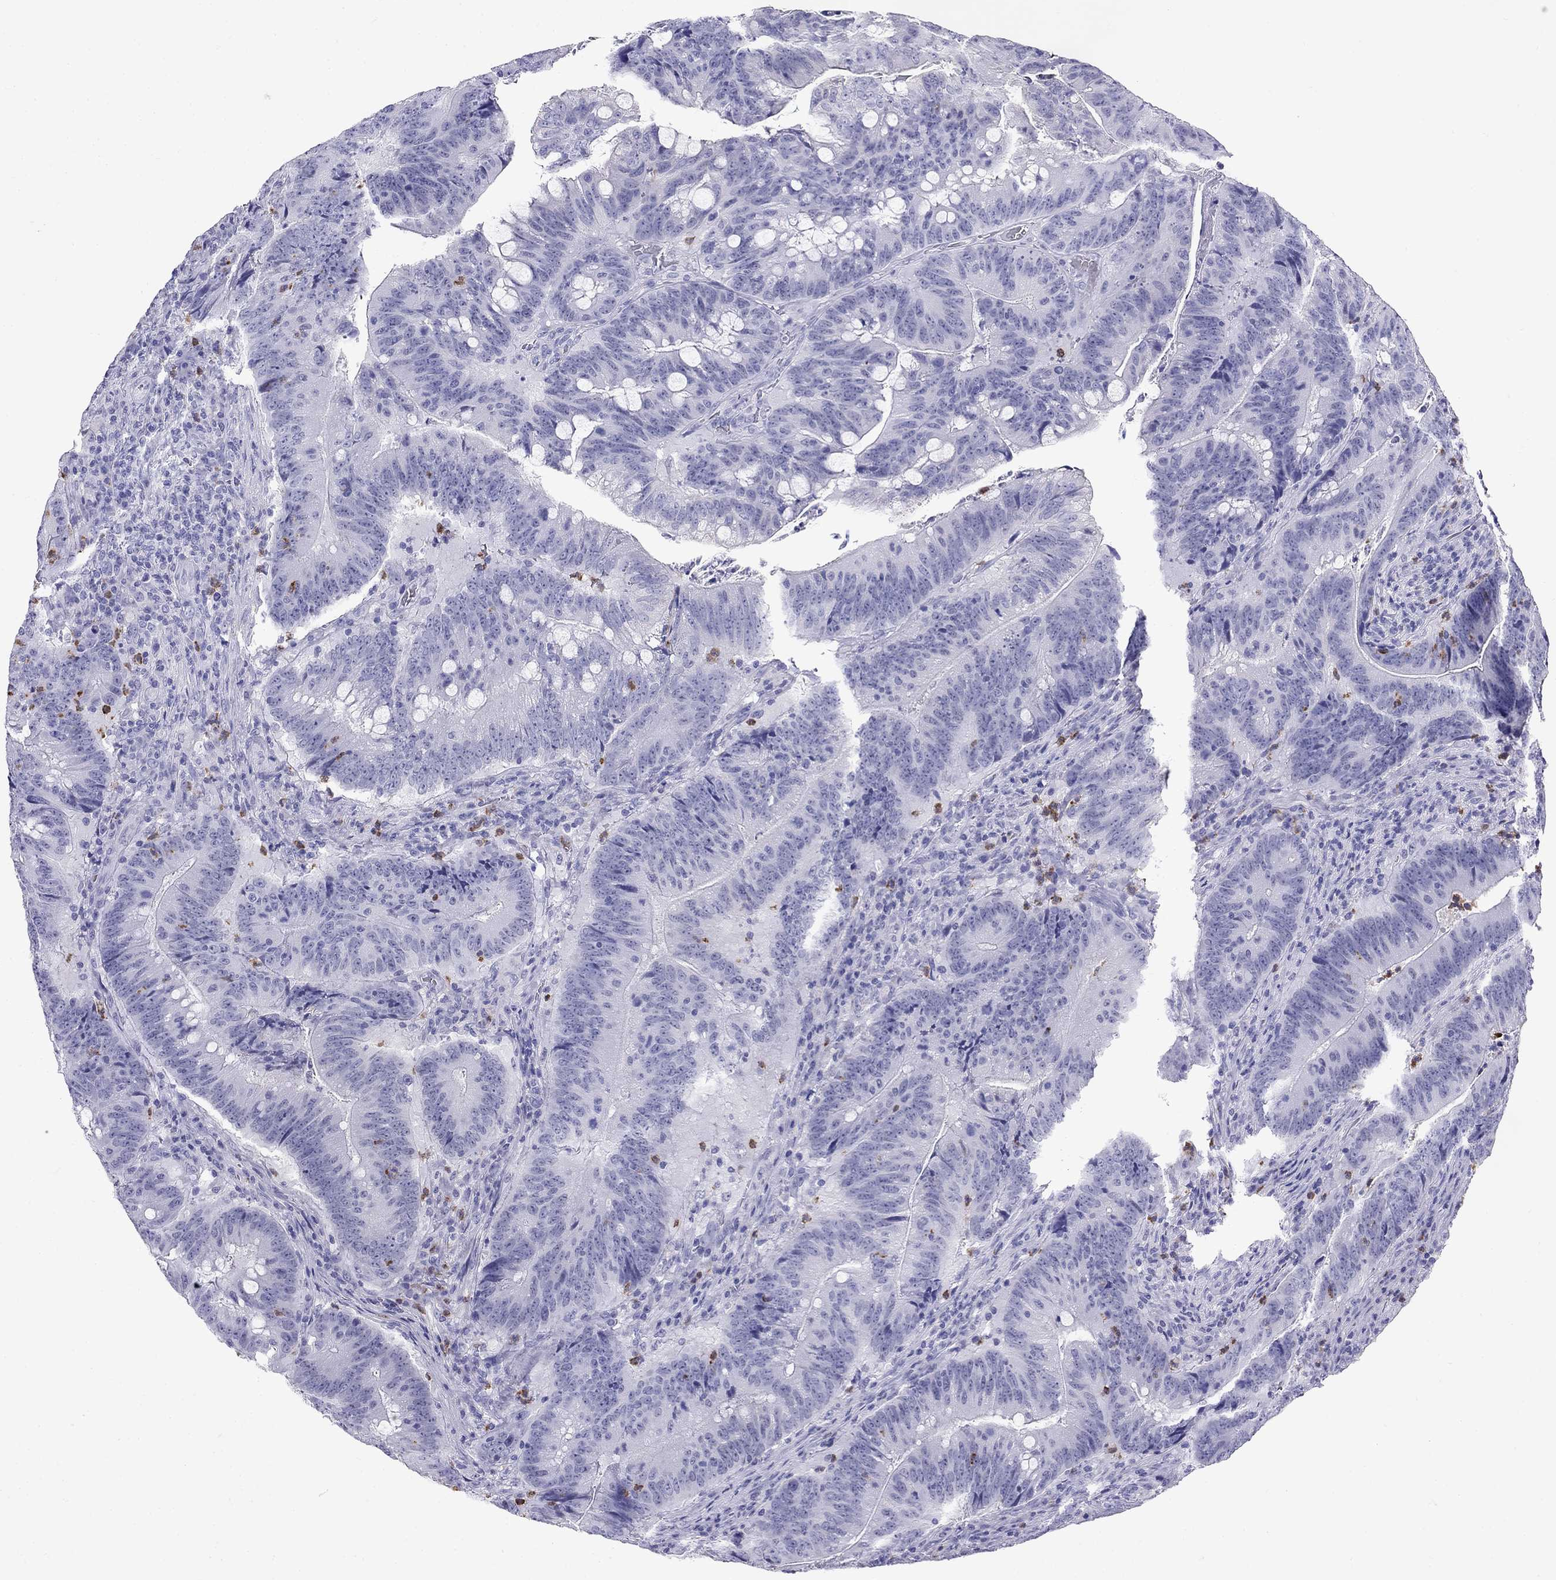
{"staining": {"intensity": "negative", "quantity": "none", "location": "none"}, "tissue": "colorectal cancer", "cell_type": "Tumor cells", "image_type": "cancer", "snomed": [{"axis": "morphology", "description": "Adenocarcinoma, NOS"}, {"axis": "topography", "description": "Colon"}], "caption": "High power microscopy histopathology image of an immunohistochemistry (IHC) photomicrograph of colorectal adenocarcinoma, revealing no significant positivity in tumor cells.", "gene": "PPP1R36", "patient": {"sex": "female", "age": 87}}